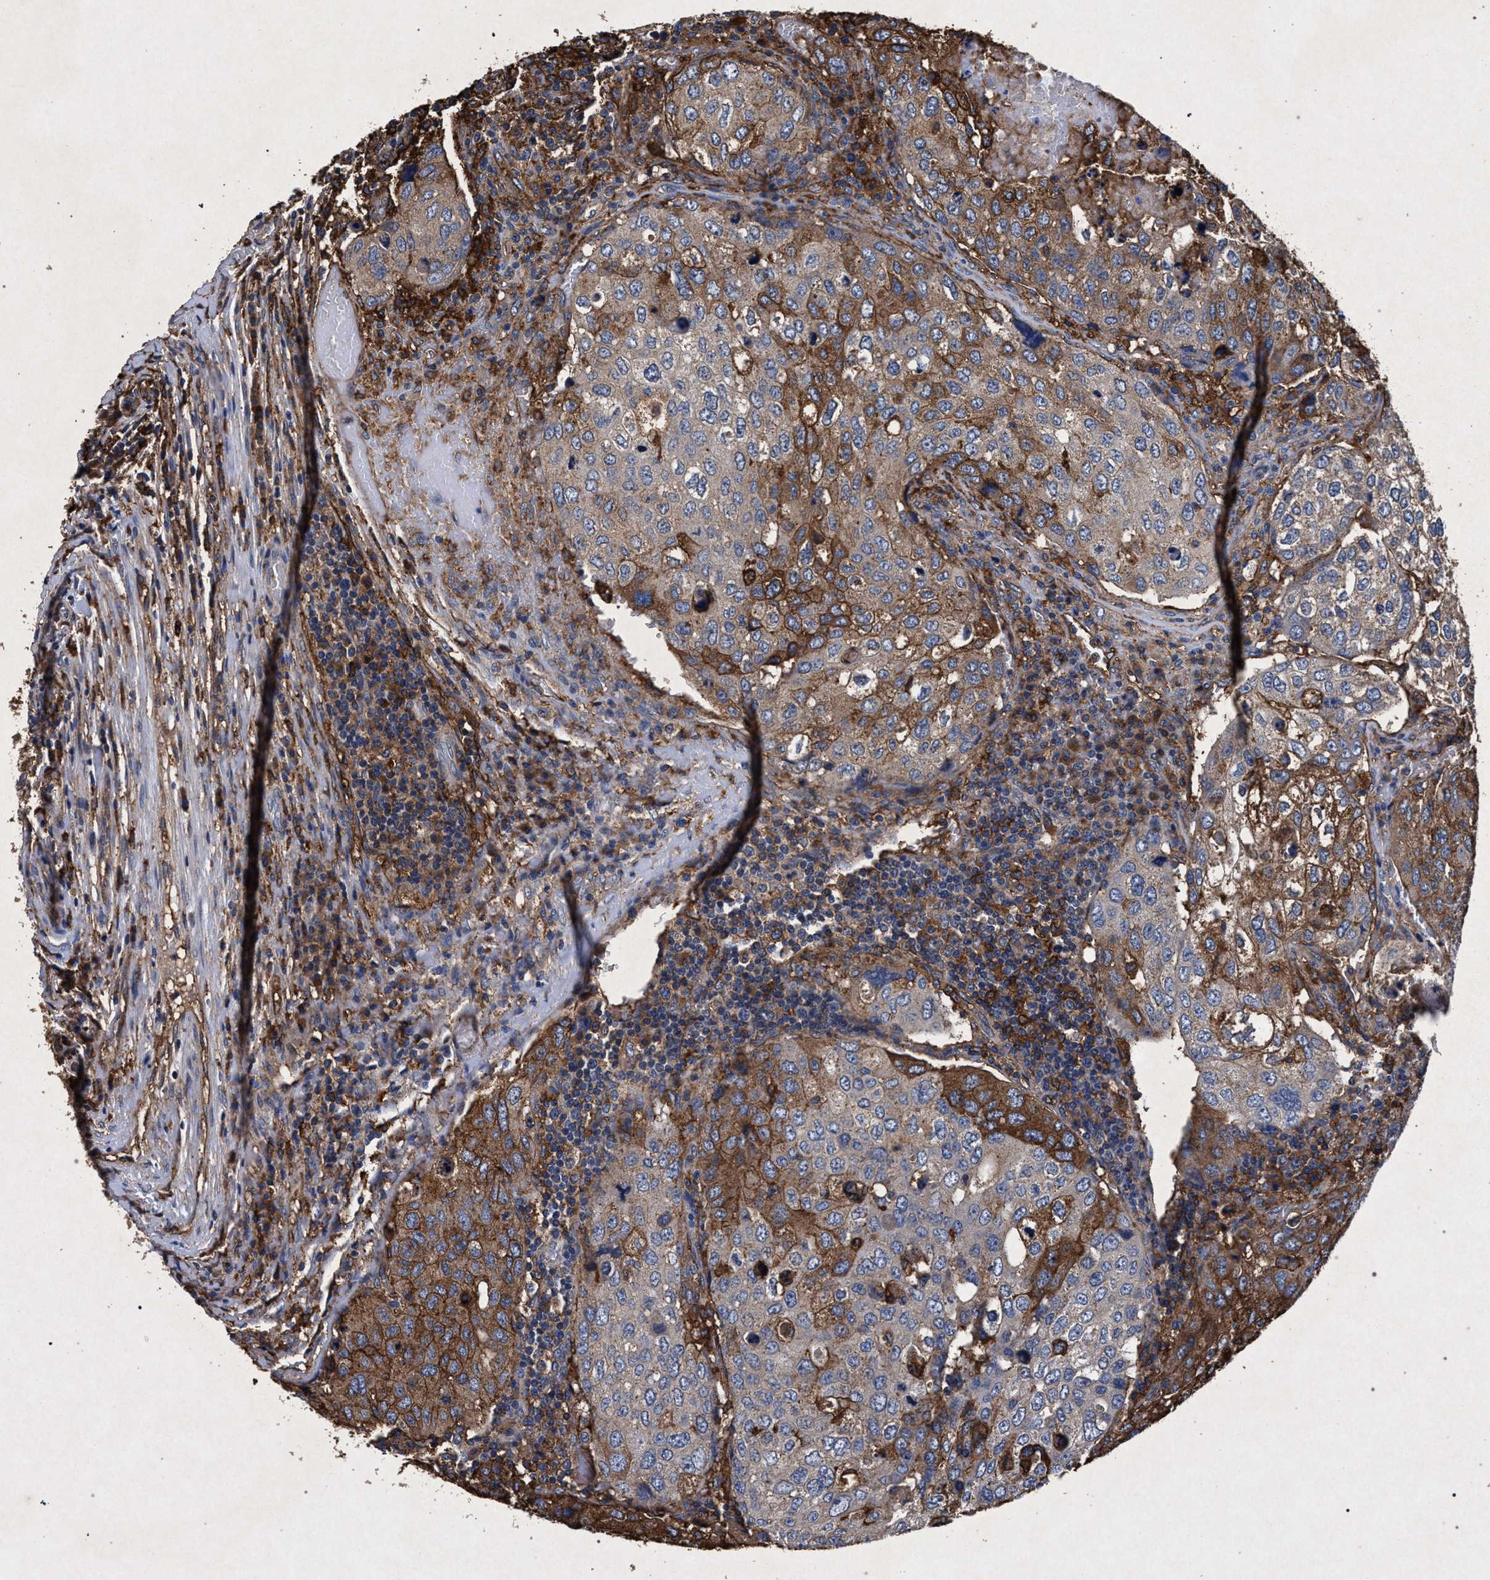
{"staining": {"intensity": "moderate", "quantity": "25%-75%", "location": "cytoplasmic/membranous"}, "tissue": "urothelial cancer", "cell_type": "Tumor cells", "image_type": "cancer", "snomed": [{"axis": "morphology", "description": "Urothelial carcinoma, High grade"}, {"axis": "topography", "description": "Lymph node"}, {"axis": "topography", "description": "Urinary bladder"}], "caption": "Immunohistochemical staining of high-grade urothelial carcinoma demonstrates moderate cytoplasmic/membranous protein positivity in approximately 25%-75% of tumor cells. (DAB (3,3'-diaminobenzidine) = brown stain, brightfield microscopy at high magnification).", "gene": "MARCKS", "patient": {"sex": "male", "age": 51}}